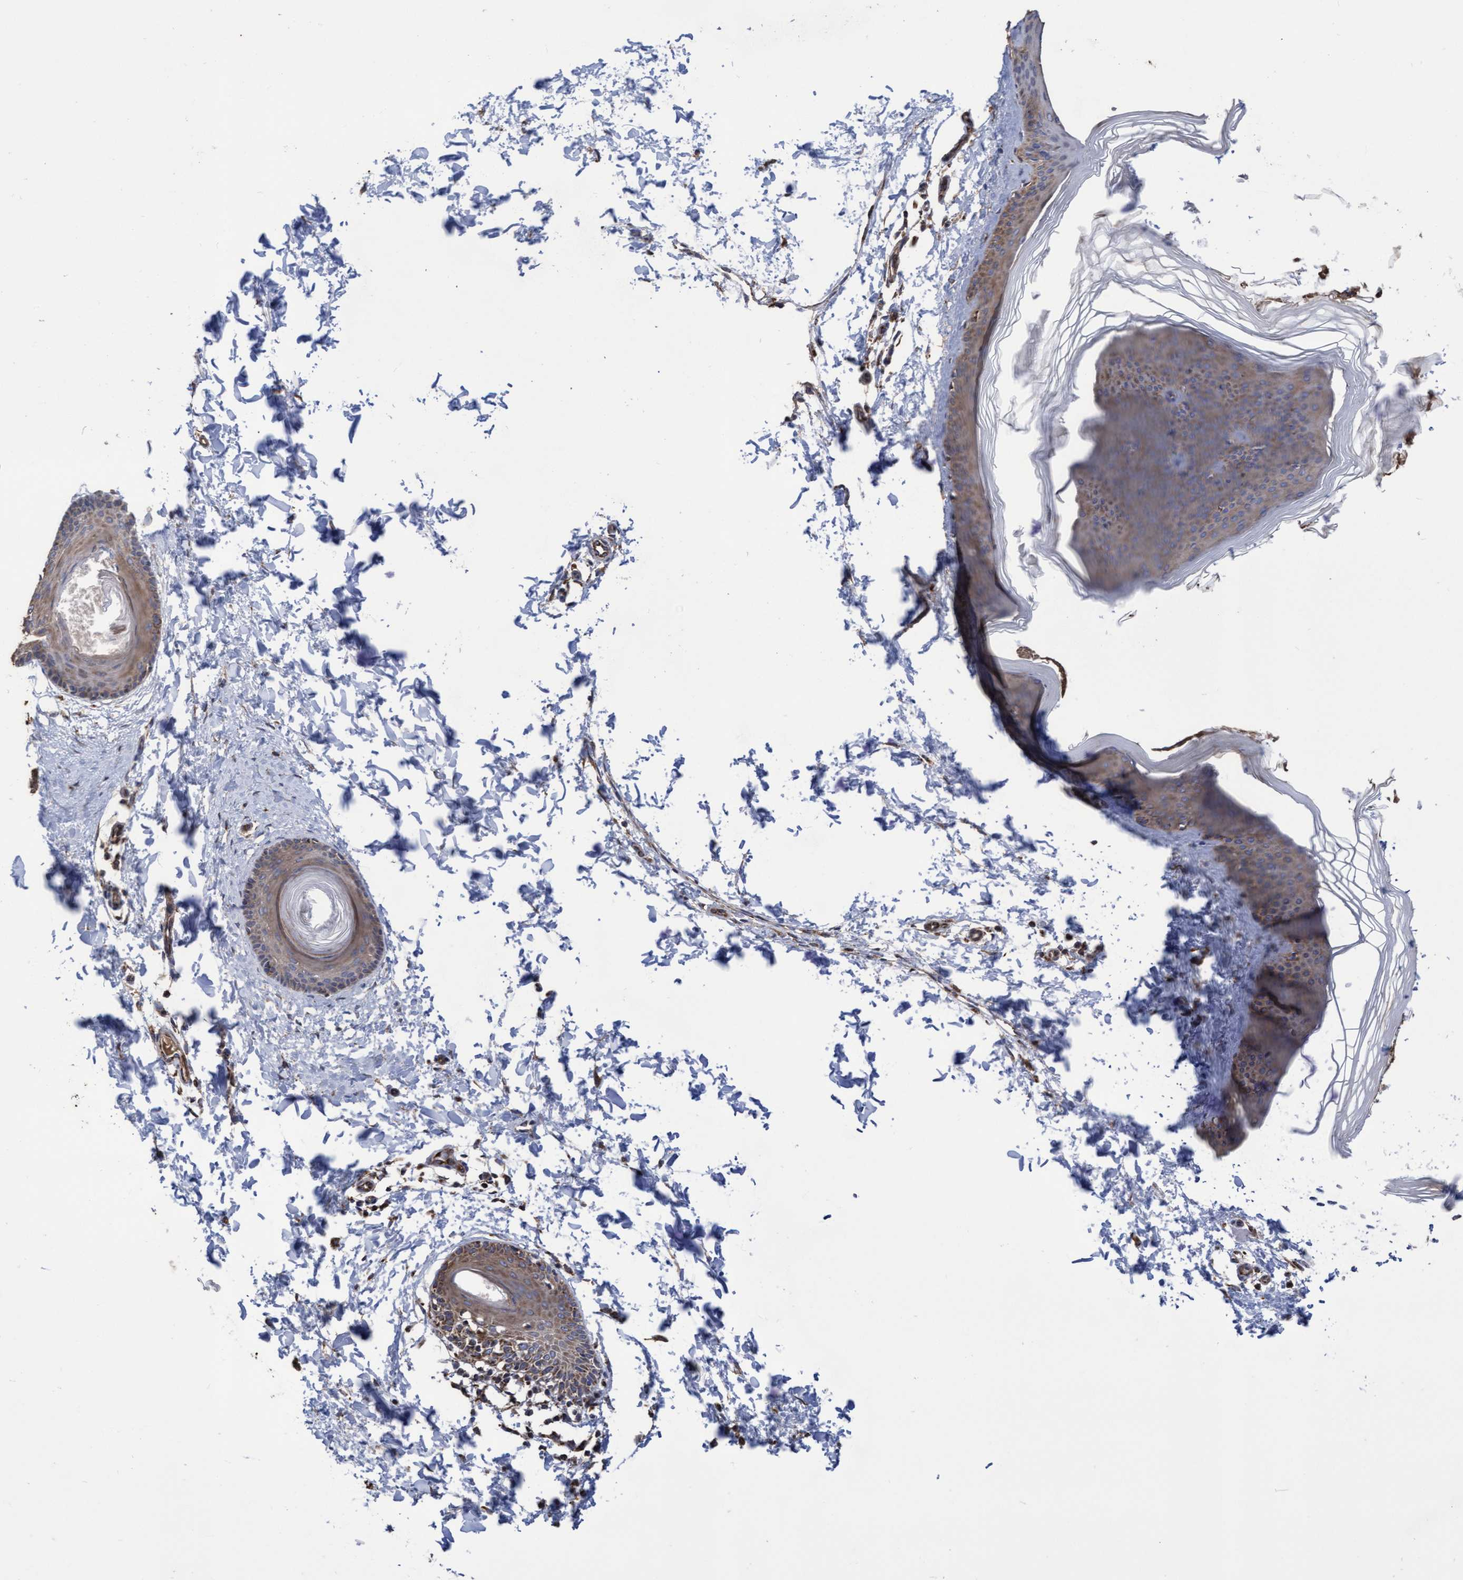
{"staining": {"intensity": "weak", "quantity": "25%-75%", "location": "cytoplasmic/membranous"}, "tissue": "skin", "cell_type": "Fibroblasts", "image_type": "normal", "snomed": [{"axis": "morphology", "description": "Normal tissue, NOS"}, {"axis": "topography", "description": "Skin"}], "caption": "Immunohistochemistry of unremarkable human skin shows low levels of weak cytoplasmic/membranous expression in about 25%-75% of fibroblasts. (IHC, brightfield microscopy, high magnification).", "gene": "COBL", "patient": {"sex": "female", "age": 27}}